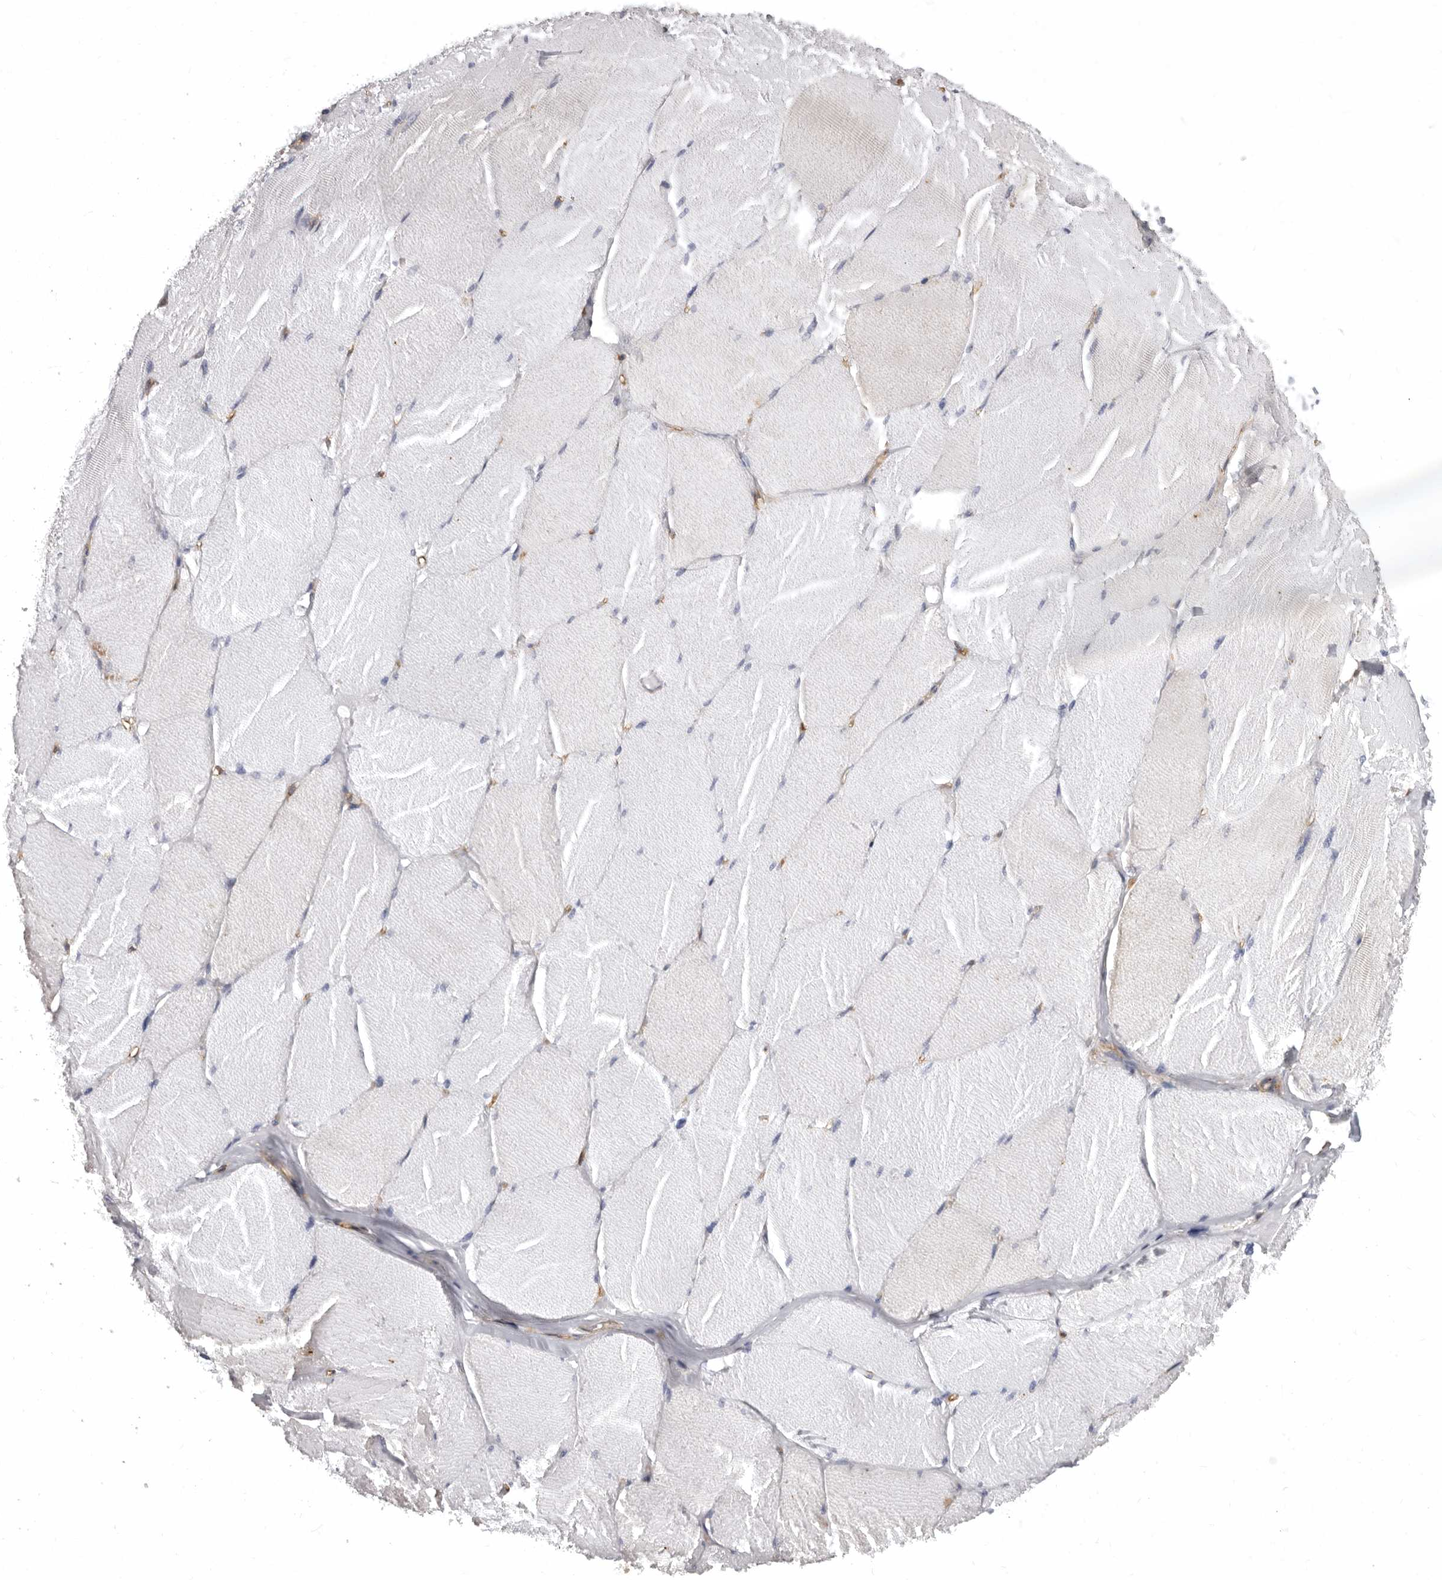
{"staining": {"intensity": "weak", "quantity": "<25%", "location": "cytoplasmic/membranous"}, "tissue": "skeletal muscle", "cell_type": "Myocytes", "image_type": "normal", "snomed": [{"axis": "morphology", "description": "Normal tissue, NOS"}, {"axis": "topography", "description": "Skin"}, {"axis": "topography", "description": "Skeletal muscle"}], "caption": "The photomicrograph shows no staining of myocytes in normal skeletal muscle. Brightfield microscopy of IHC stained with DAB (3,3'-diaminobenzidine) (brown) and hematoxylin (blue), captured at high magnification.", "gene": "ENAH", "patient": {"sex": "male", "age": 83}}